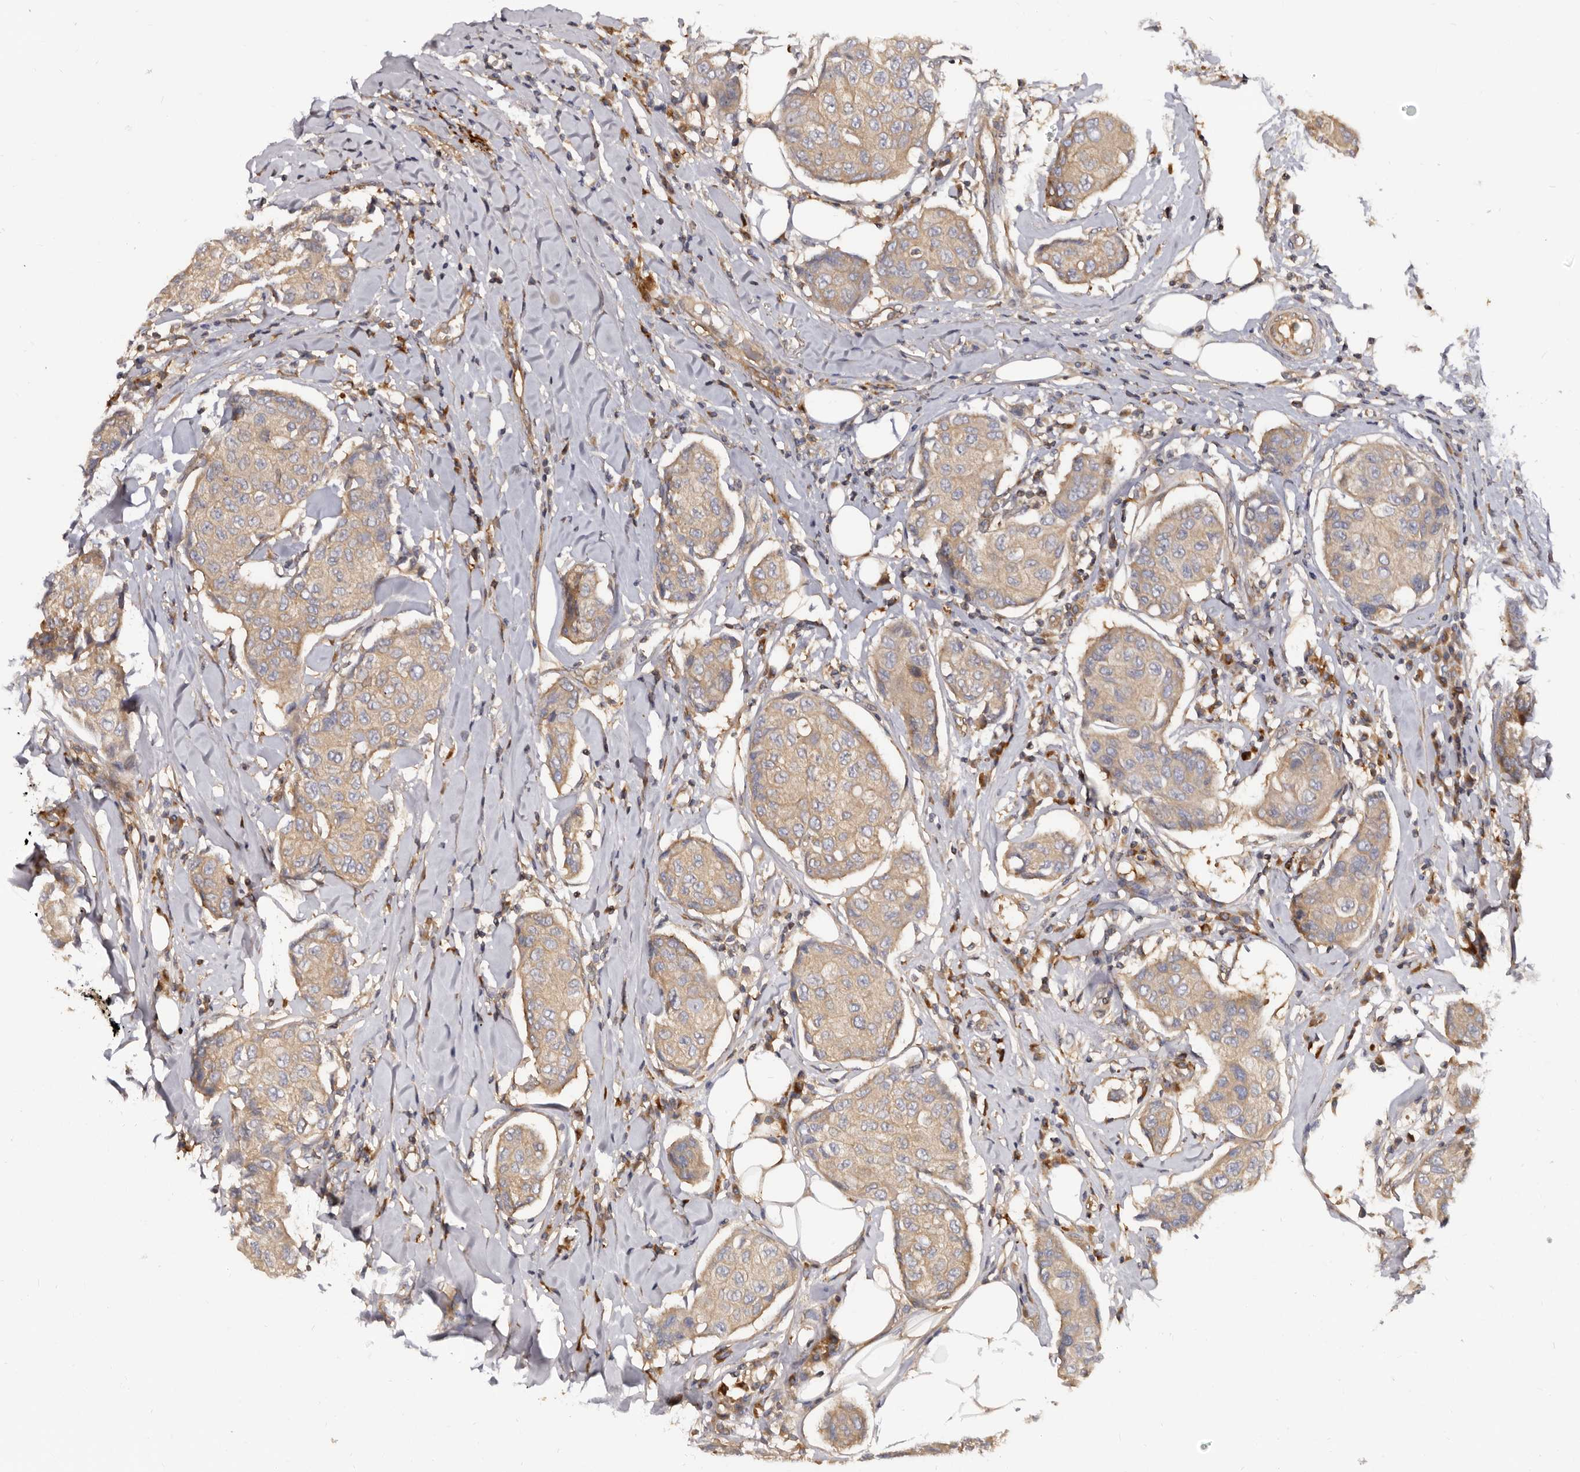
{"staining": {"intensity": "weak", "quantity": ">75%", "location": "cytoplasmic/membranous"}, "tissue": "breast cancer", "cell_type": "Tumor cells", "image_type": "cancer", "snomed": [{"axis": "morphology", "description": "Duct carcinoma"}, {"axis": "topography", "description": "Breast"}], "caption": "Breast cancer (intraductal carcinoma) stained for a protein (brown) shows weak cytoplasmic/membranous positive expression in about >75% of tumor cells.", "gene": "ADAMTS20", "patient": {"sex": "female", "age": 80}}